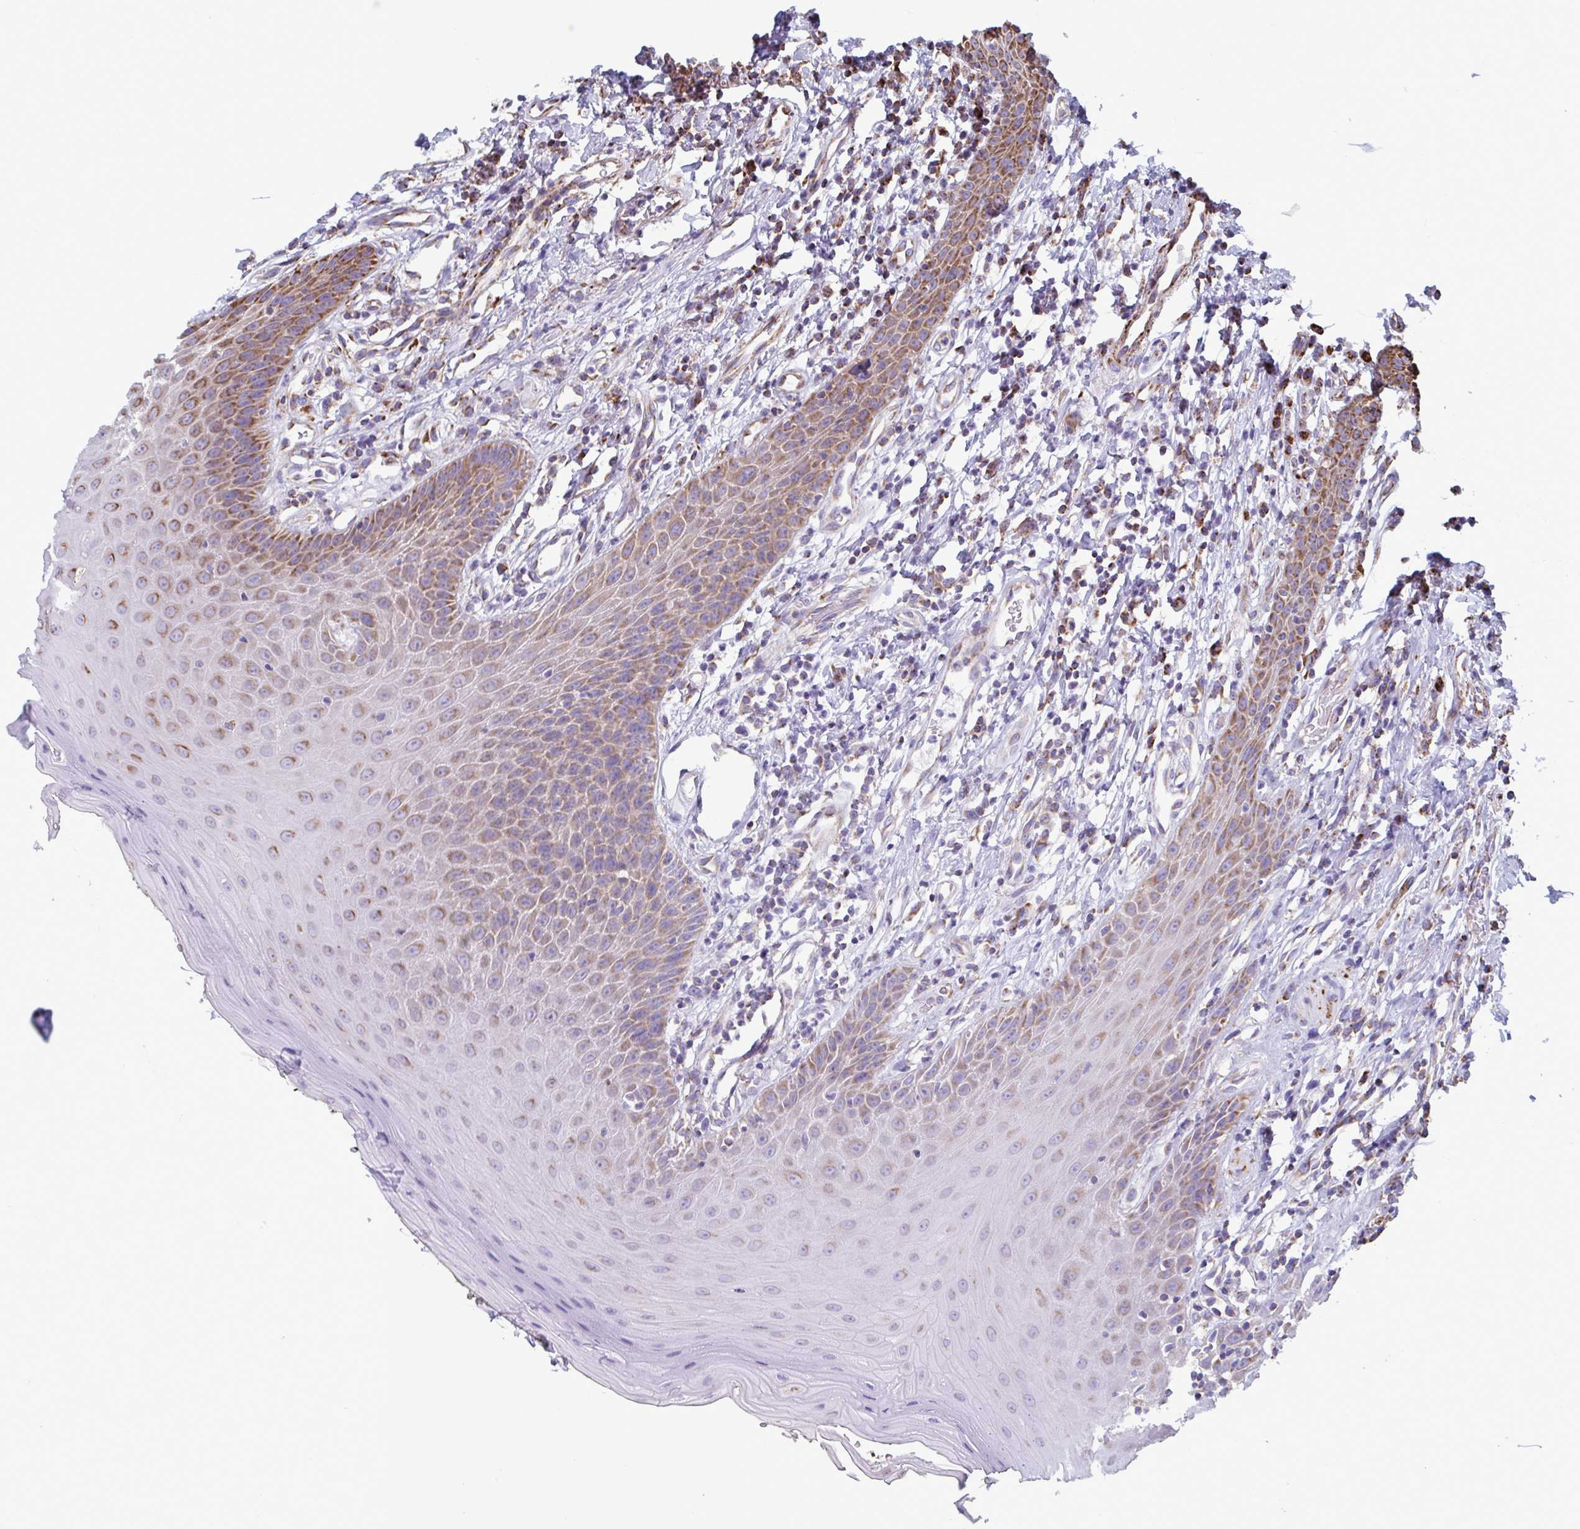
{"staining": {"intensity": "moderate", "quantity": "25%-75%", "location": "cytoplasmic/membranous"}, "tissue": "oral mucosa", "cell_type": "Squamous epithelial cells", "image_type": "normal", "snomed": [{"axis": "morphology", "description": "Normal tissue, NOS"}, {"axis": "topography", "description": "Oral tissue"}, {"axis": "topography", "description": "Tounge, NOS"}], "caption": "This micrograph shows unremarkable oral mucosa stained with immunohistochemistry to label a protein in brown. The cytoplasmic/membranous of squamous epithelial cells show moderate positivity for the protein. Nuclei are counter-stained blue.", "gene": "CSDE1", "patient": {"sex": "female", "age": 59}}